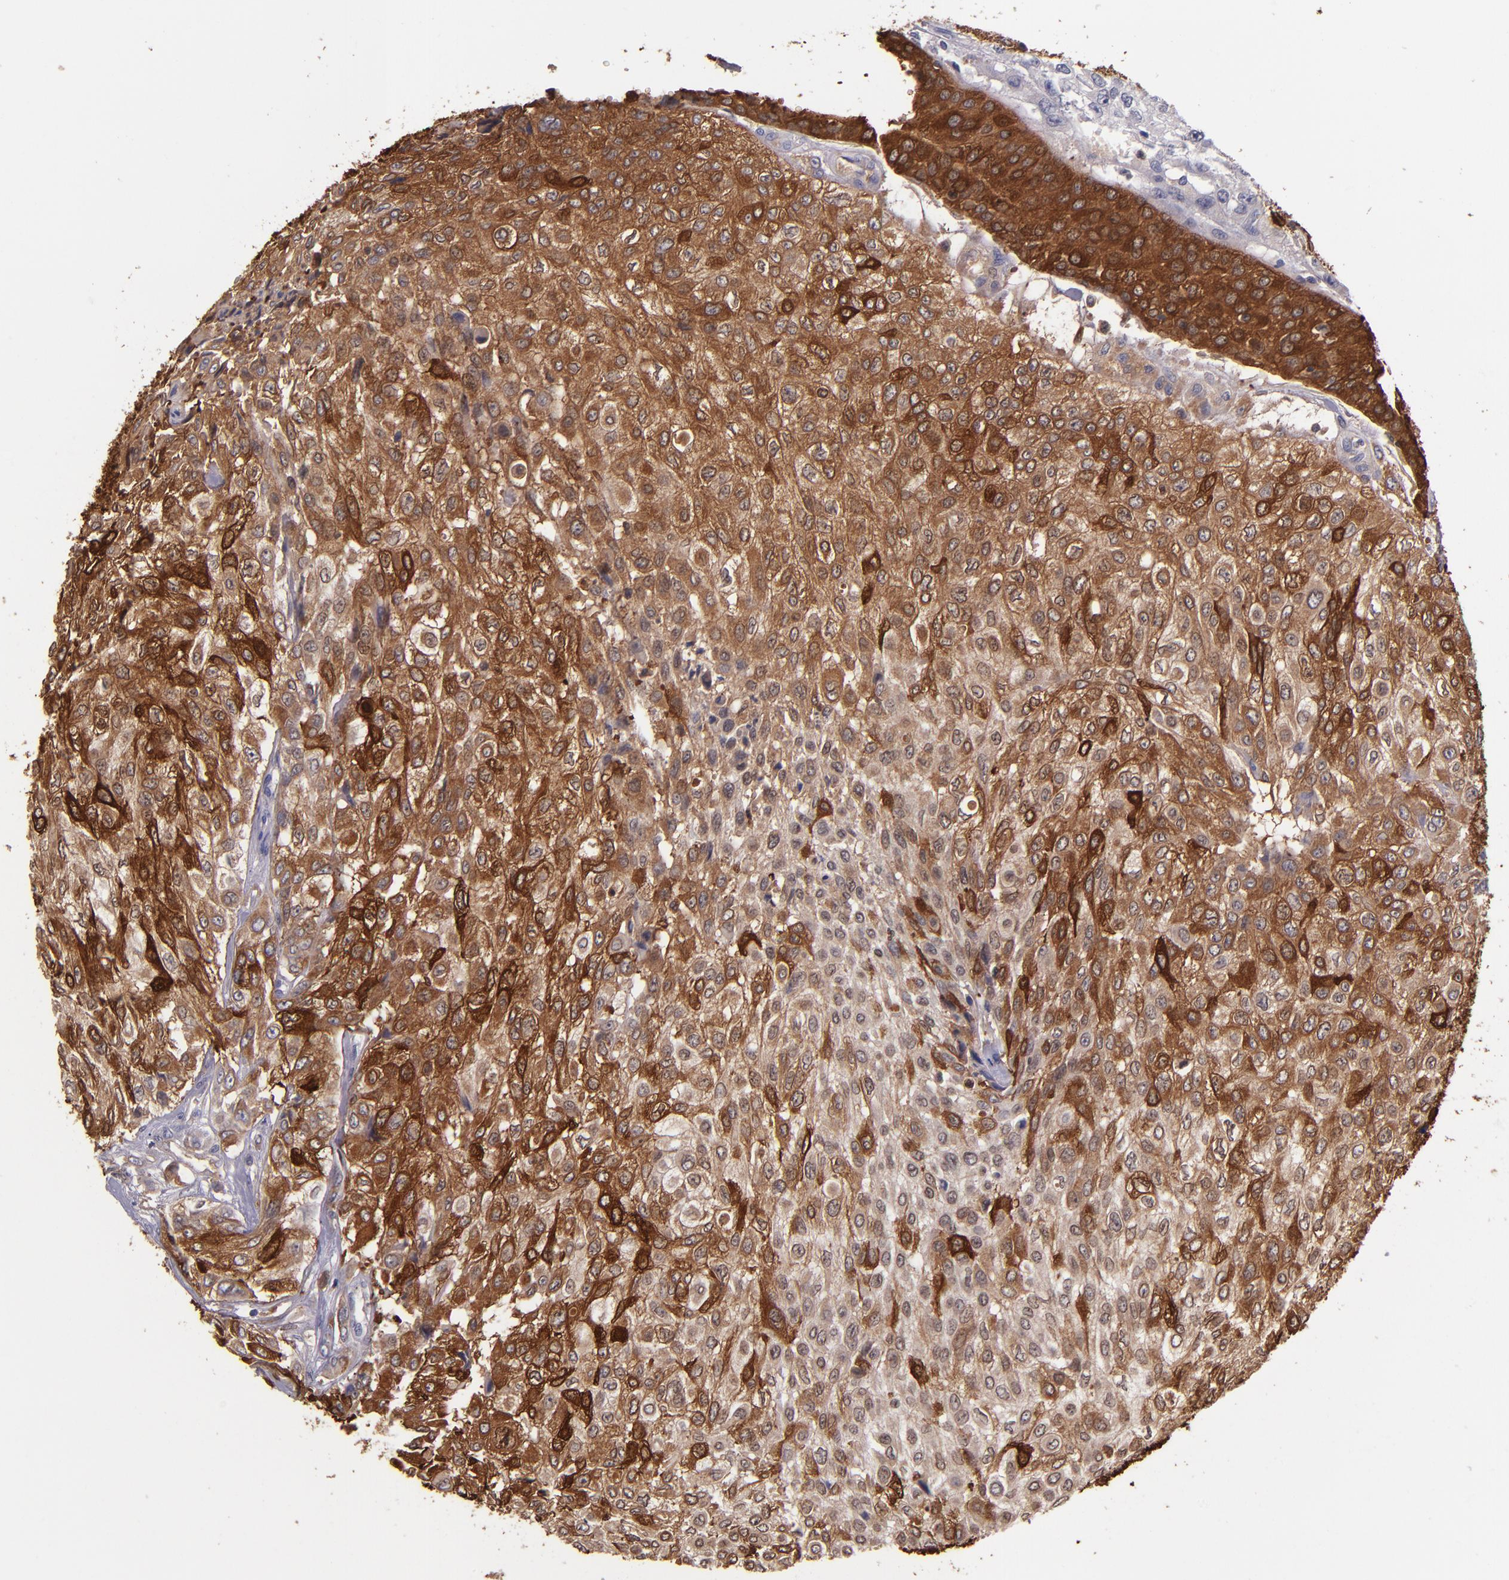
{"staining": {"intensity": "strong", "quantity": ">75%", "location": "cytoplasmic/membranous"}, "tissue": "urothelial cancer", "cell_type": "Tumor cells", "image_type": "cancer", "snomed": [{"axis": "morphology", "description": "Urothelial carcinoma, High grade"}, {"axis": "topography", "description": "Urinary bladder"}], "caption": "DAB (3,3'-diaminobenzidine) immunohistochemical staining of human urothelial cancer reveals strong cytoplasmic/membranous protein staining in about >75% of tumor cells.", "gene": "IVL", "patient": {"sex": "male", "age": 57}}